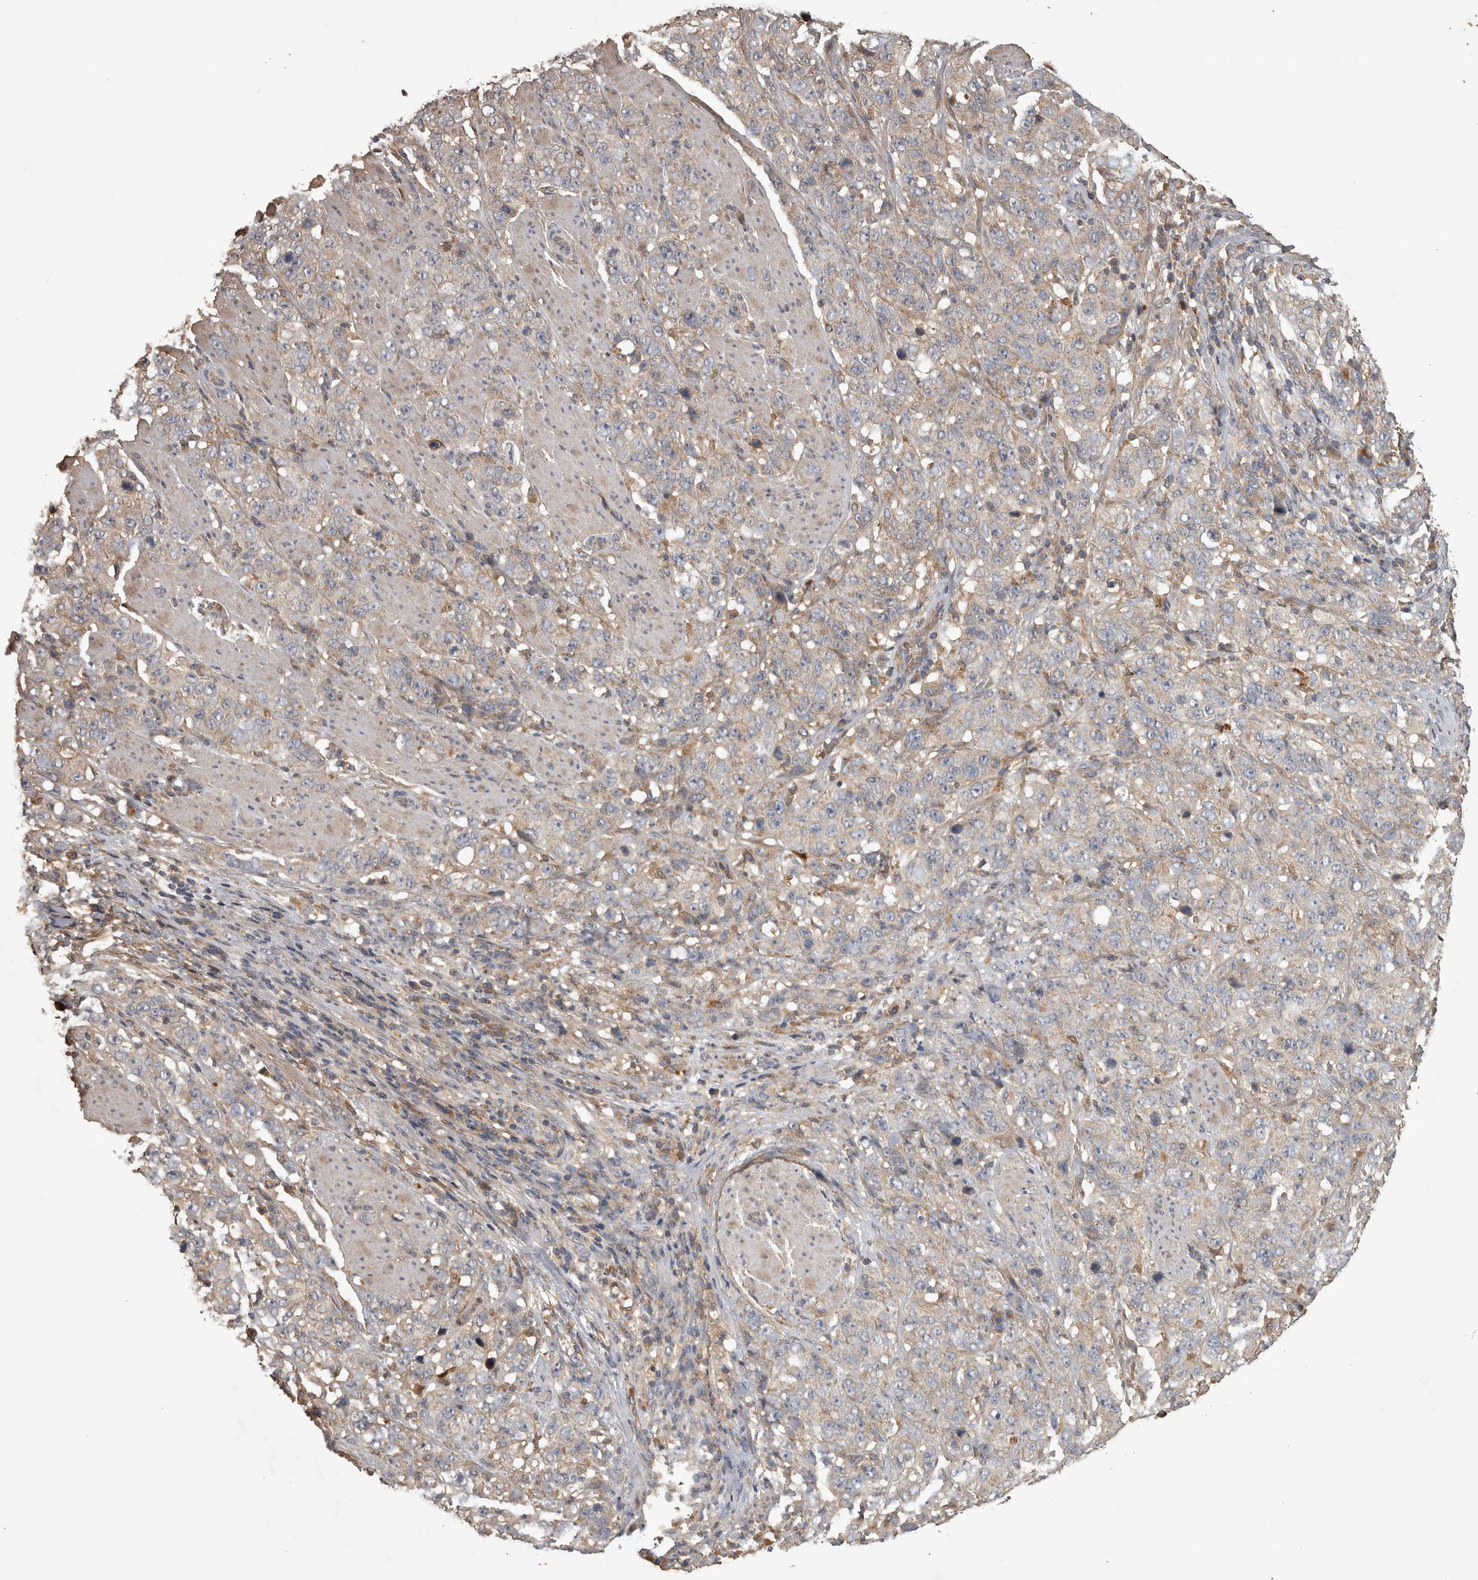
{"staining": {"intensity": "weak", "quantity": "<25%", "location": "cytoplasmic/membranous"}, "tissue": "stomach cancer", "cell_type": "Tumor cells", "image_type": "cancer", "snomed": [{"axis": "morphology", "description": "Adenocarcinoma, NOS"}, {"axis": "topography", "description": "Stomach"}], "caption": "A photomicrograph of human adenocarcinoma (stomach) is negative for staining in tumor cells.", "gene": "TRMT61B", "patient": {"sex": "male", "age": 48}}